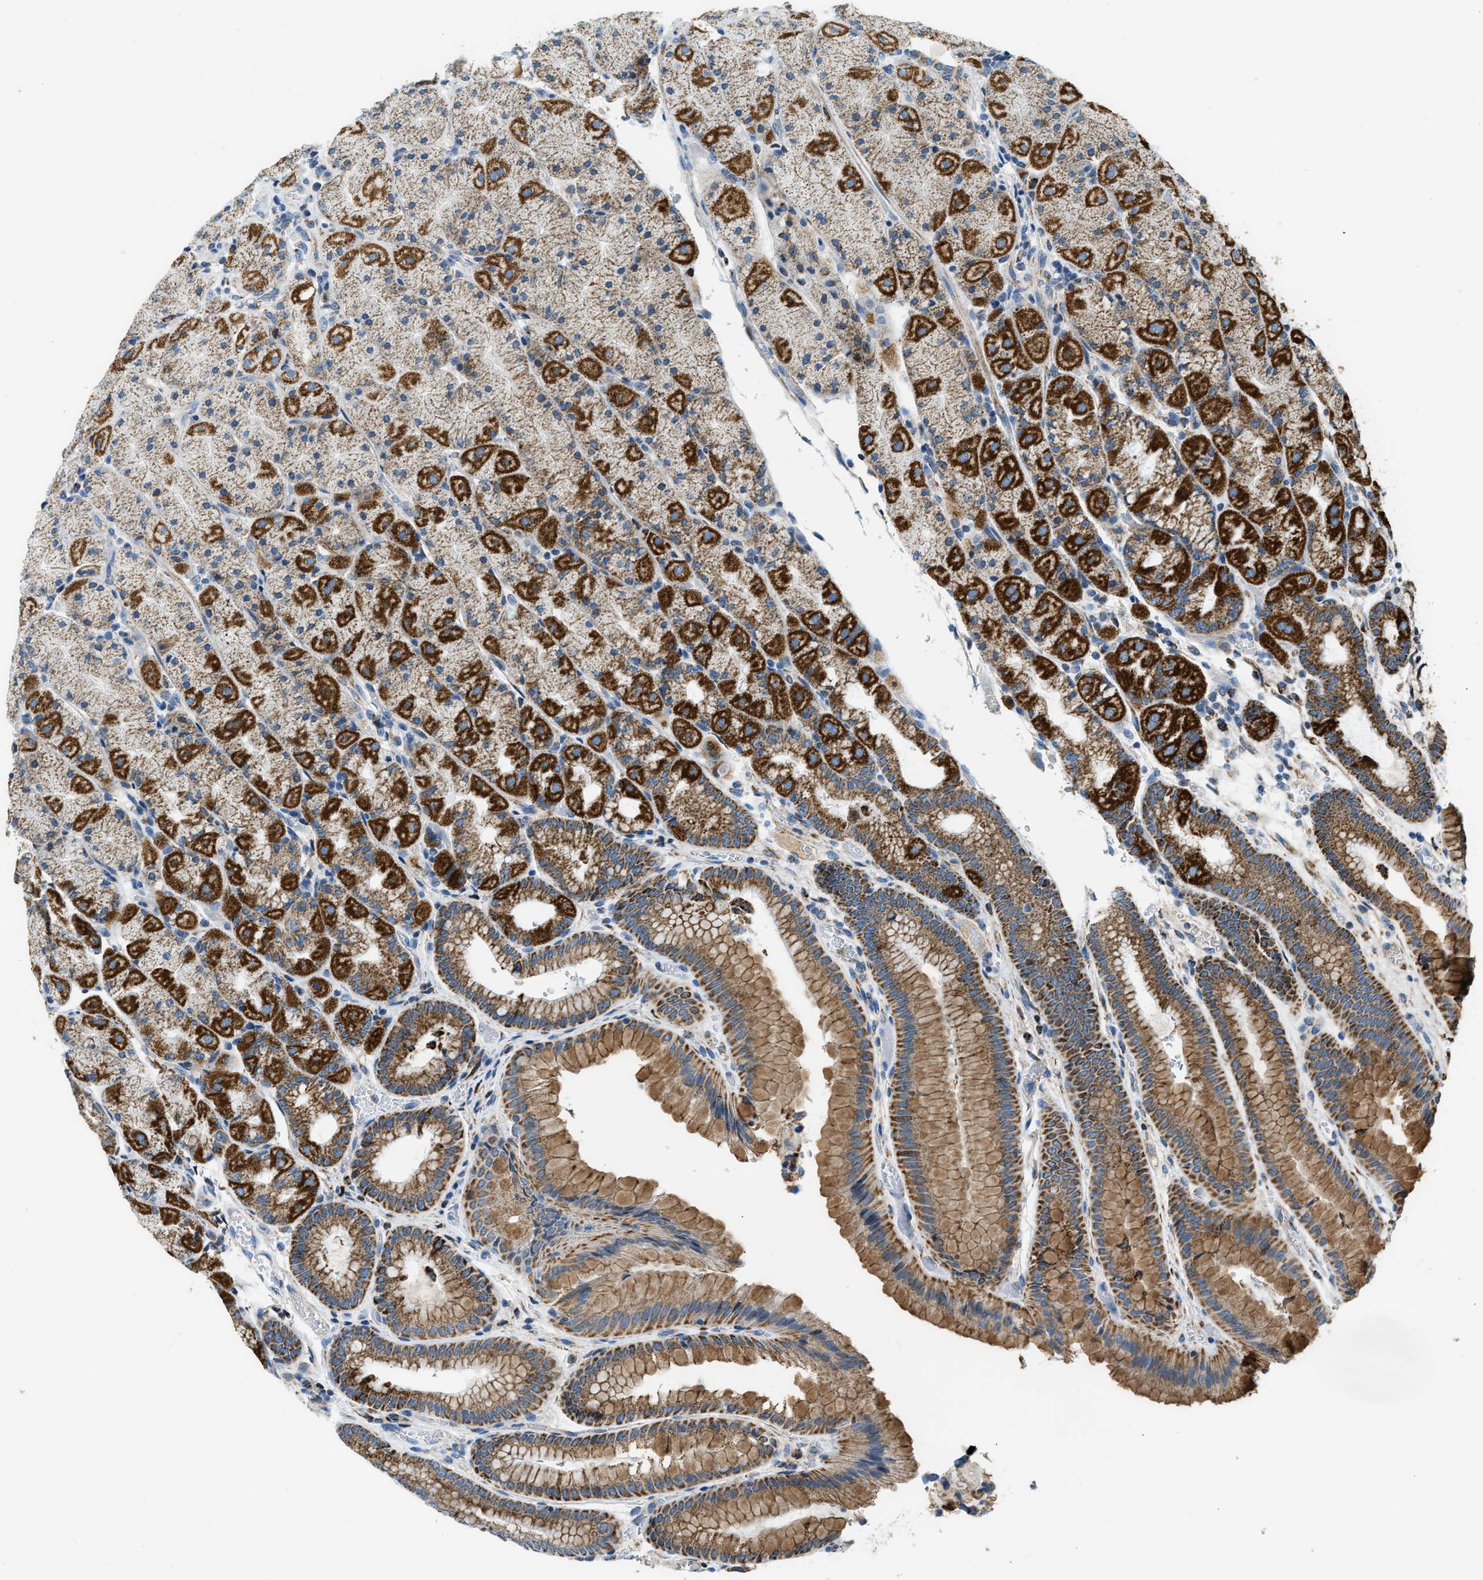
{"staining": {"intensity": "strong", "quantity": ">75%", "location": "cytoplasmic/membranous"}, "tissue": "stomach", "cell_type": "Glandular cells", "image_type": "normal", "snomed": [{"axis": "morphology", "description": "Normal tissue, NOS"}, {"axis": "morphology", "description": "Carcinoid, malignant, NOS"}, {"axis": "topography", "description": "Stomach, upper"}], "caption": "Immunohistochemical staining of benign stomach exhibits high levels of strong cytoplasmic/membranous staining in approximately >75% of glandular cells. (Brightfield microscopy of DAB IHC at high magnification).", "gene": "ACADVL", "patient": {"sex": "male", "age": 39}}